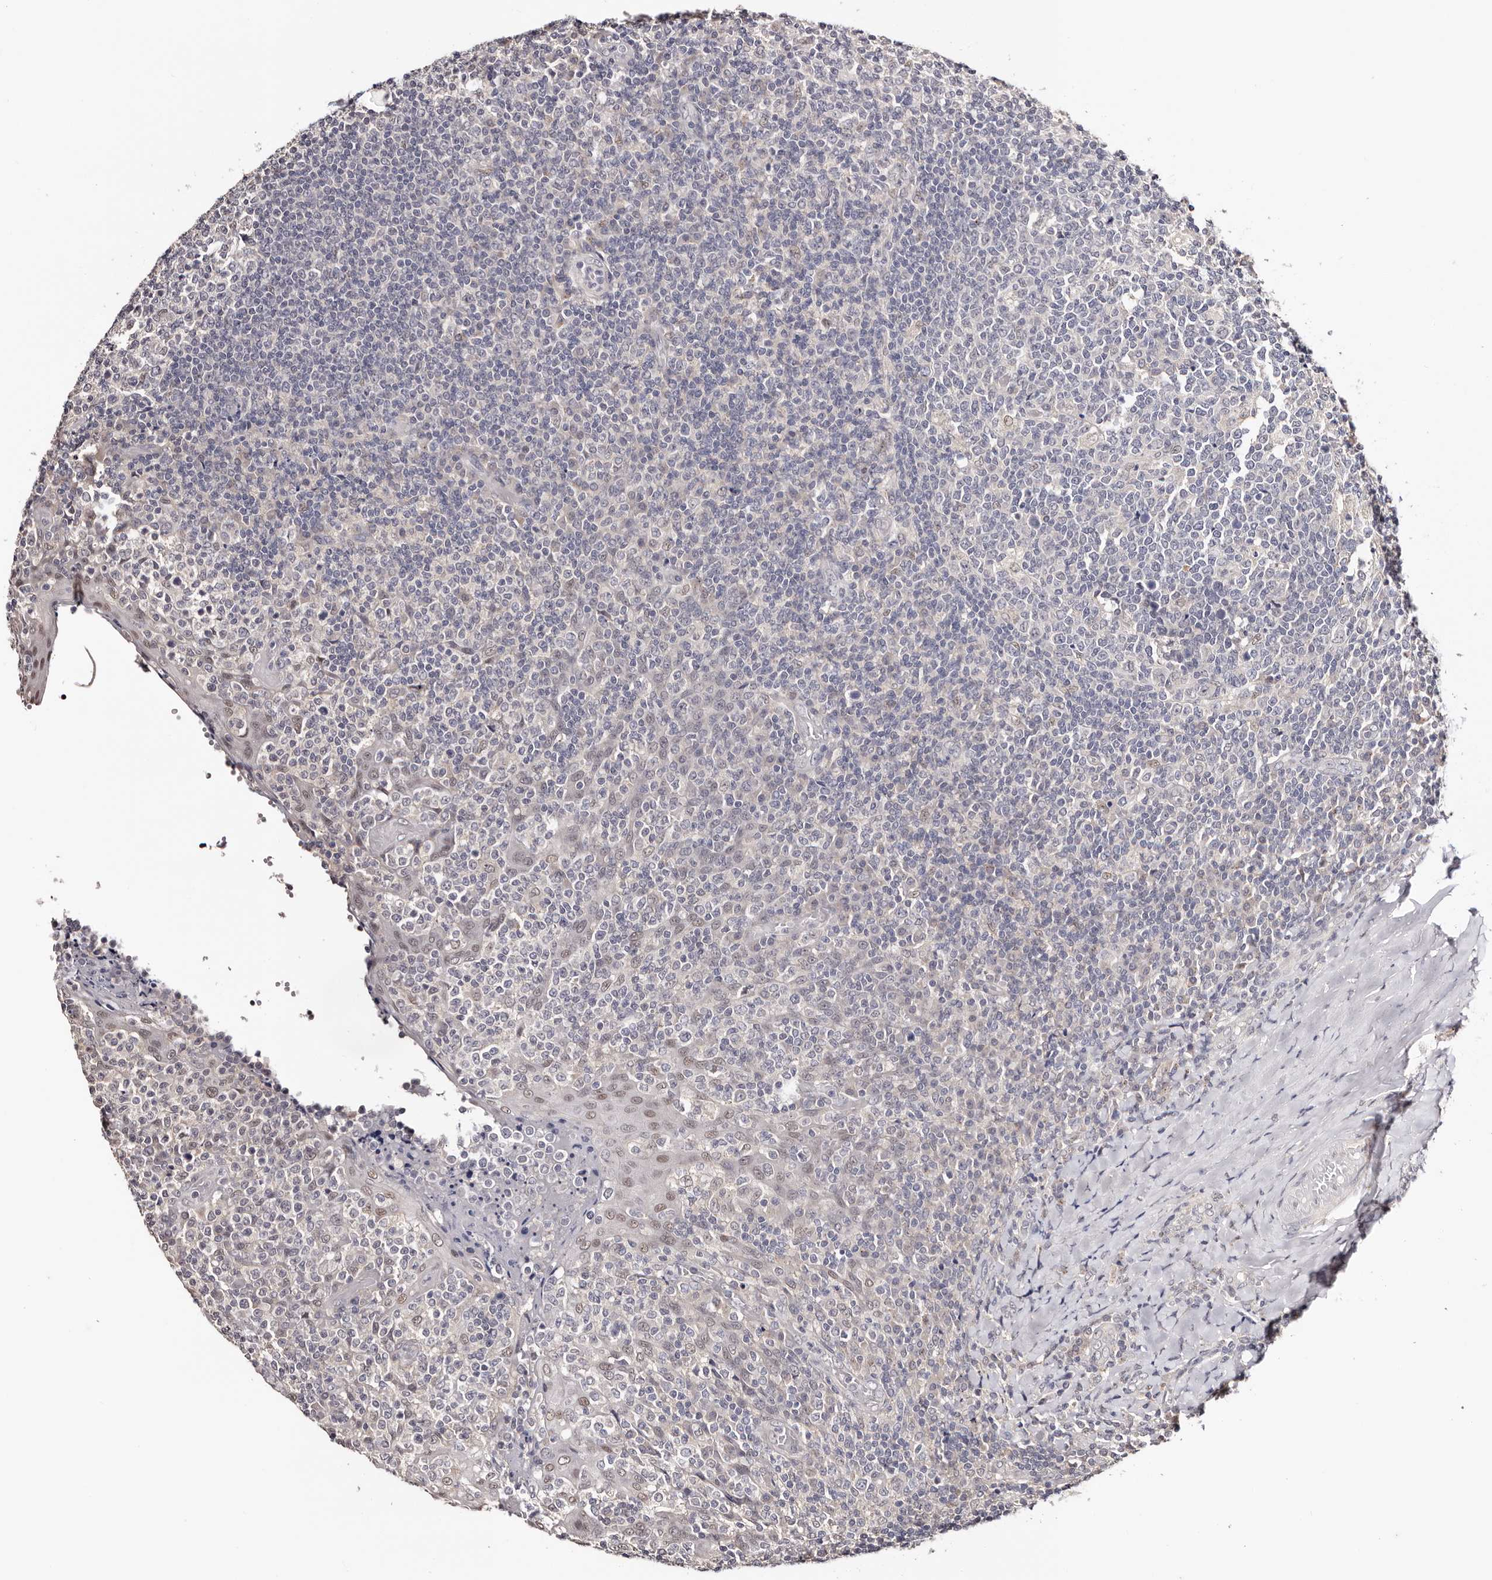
{"staining": {"intensity": "moderate", "quantity": "<25%", "location": "nuclear"}, "tissue": "tonsil", "cell_type": "Germinal center cells", "image_type": "normal", "snomed": [{"axis": "morphology", "description": "Normal tissue, NOS"}, {"axis": "topography", "description": "Tonsil"}], "caption": "IHC histopathology image of unremarkable human tonsil stained for a protein (brown), which displays low levels of moderate nuclear staining in approximately <25% of germinal center cells.", "gene": "TYW3", "patient": {"sex": "female", "age": 19}}